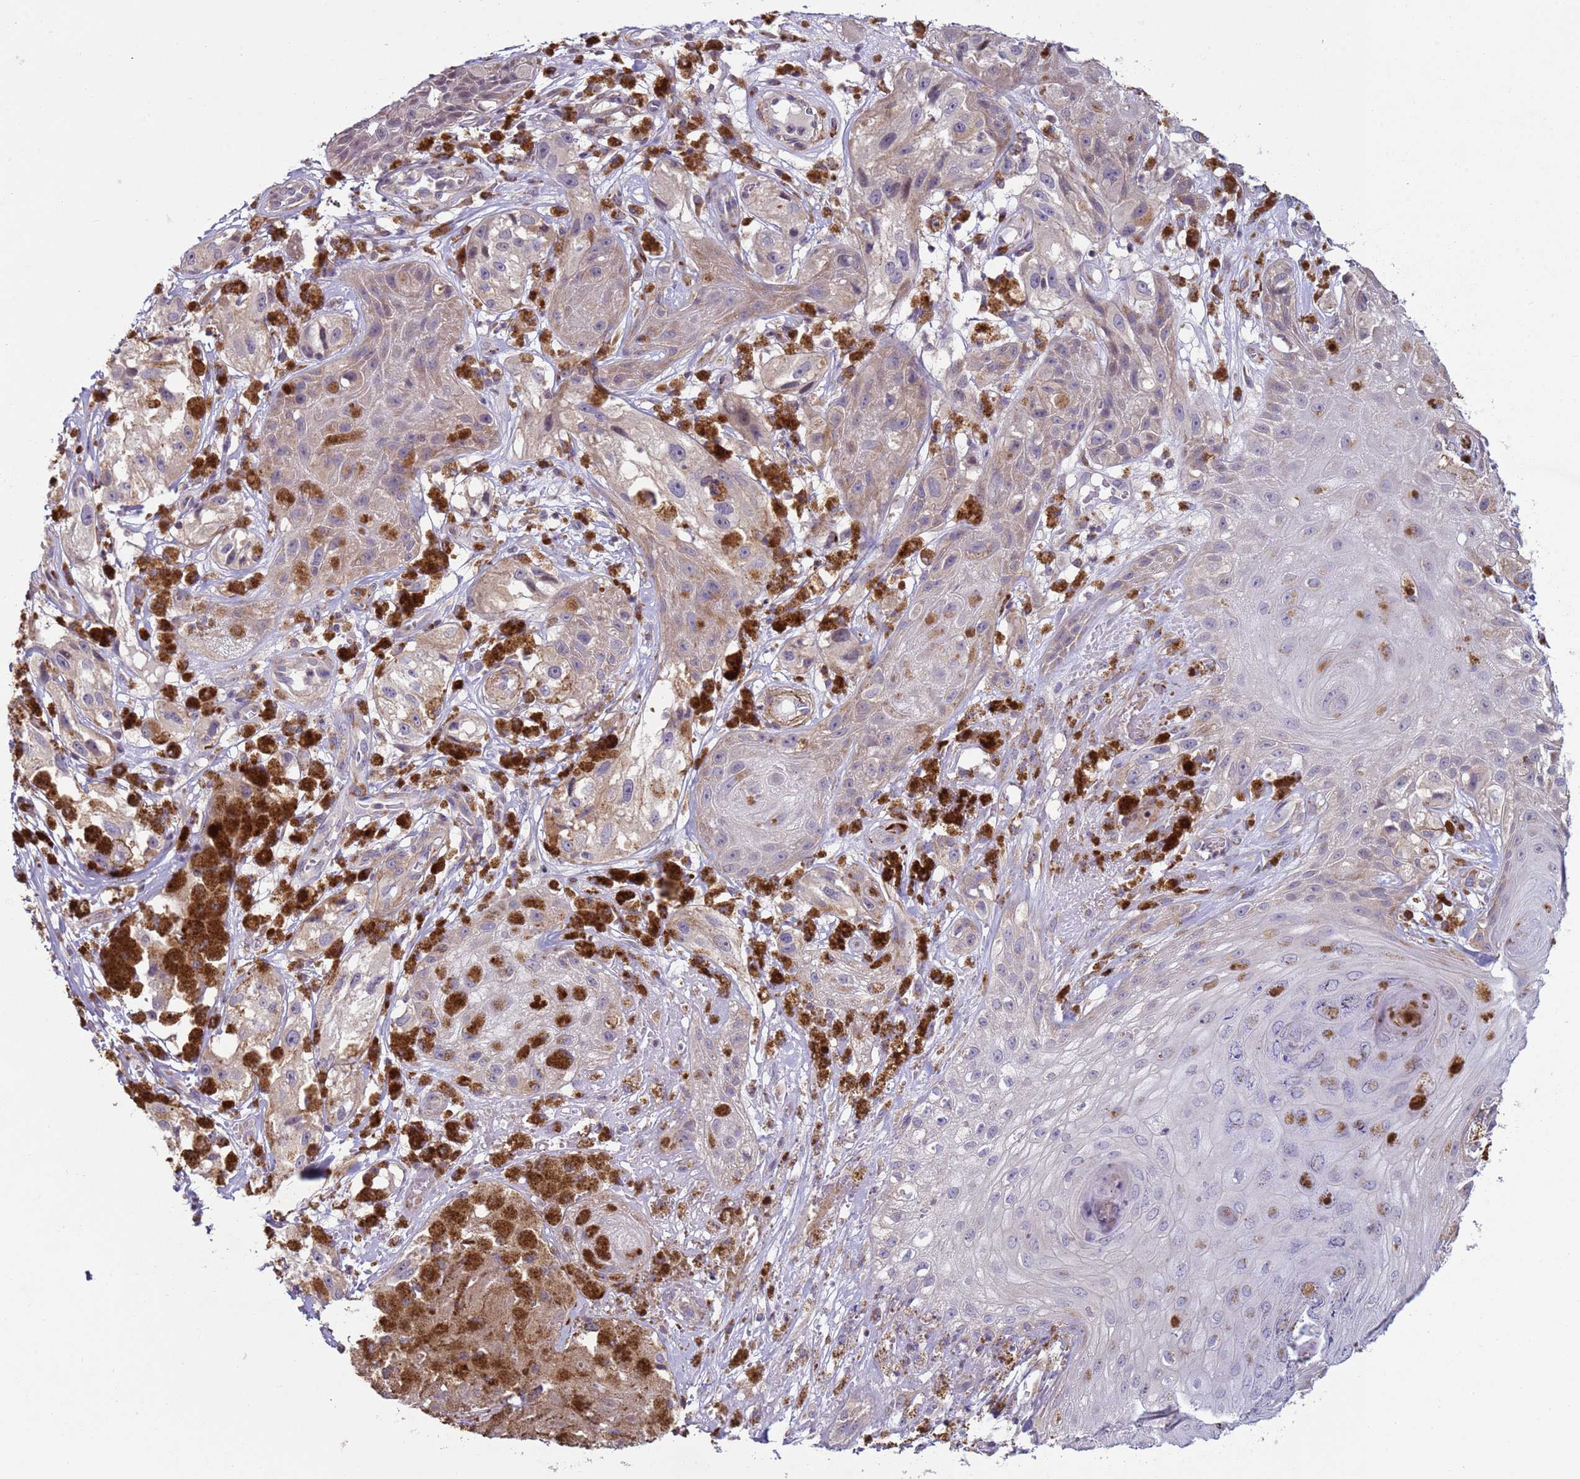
{"staining": {"intensity": "negative", "quantity": "none", "location": "none"}, "tissue": "melanoma", "cell_type": "Tumor cells", "image_type": "cancer", "snomed": [{"axis": "morphology", "description": "Malignant melanoma, NOS"}, {"axis": "topography", "description": "Skin"}], "caption": "Tumor cells are negative for brown protein staining in melanoma. The staining was performed using DAB (3,3'-diaminobenzidine) to visualize the protein expression in brown, while the nuclei were stained in blue with hematoxylin (Magnification: 20x).", "gene": "SNAPC4", "patient": {"sex": "male", "age": 88}}